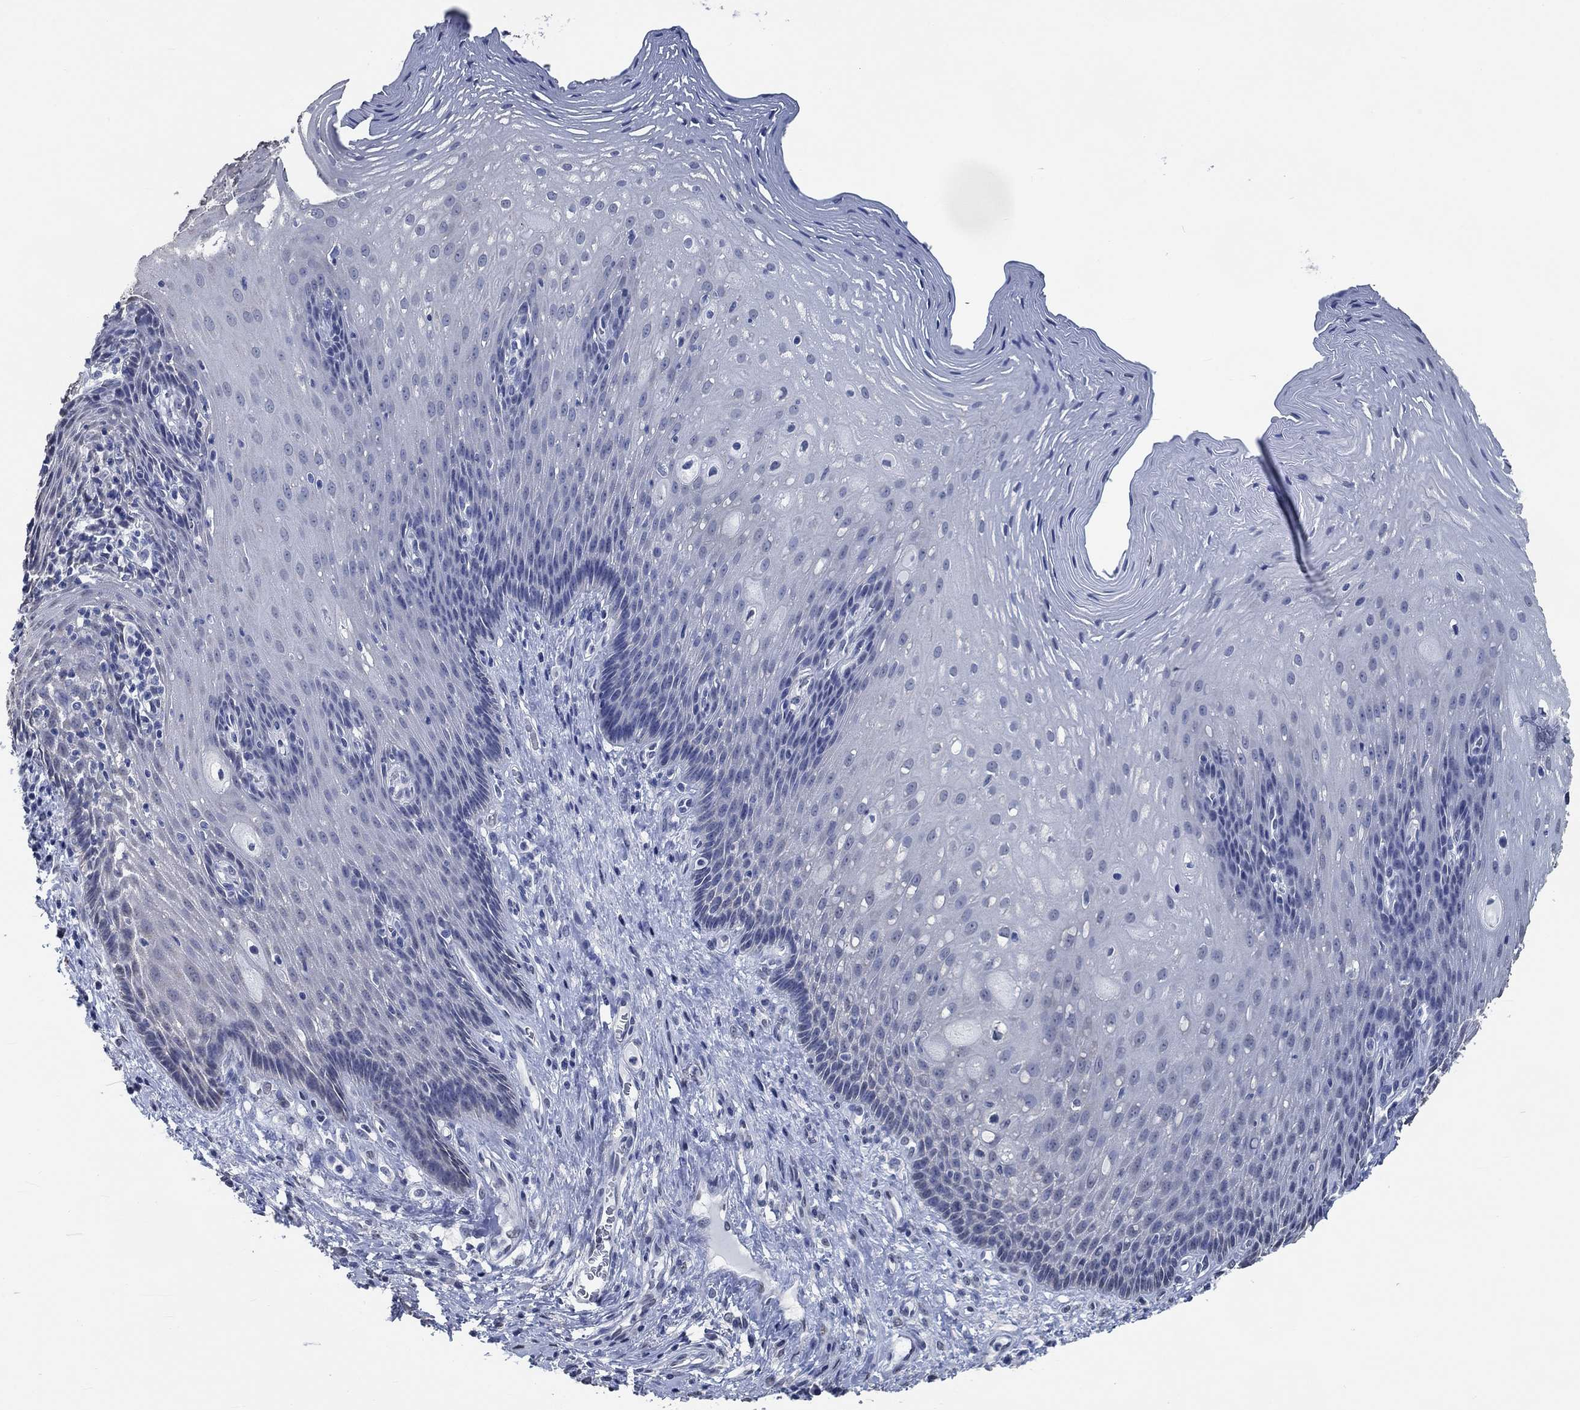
{"staining": {"intensity": "negative", "quantity": "none", "location": "none"}, "tissue": "esophagus", "cell_type": "Squamous epithelial cells", "image_type": "normal", "snomed": [{"axis": "morphology", "description": "Normal tissue, NOS"}, {"axis": "topography", "description": "Esophagus"}], "caption": "Immunohistochemistry (IHC) histopathology image of unremarkable esophagus: human esophagus stained with DAB (3,3'-diaminobenzidine) displays no significant protein expression in squamous epithelial cells.", "gene": "OBSCN", "patient": {"sex": "male", "age": 76}}